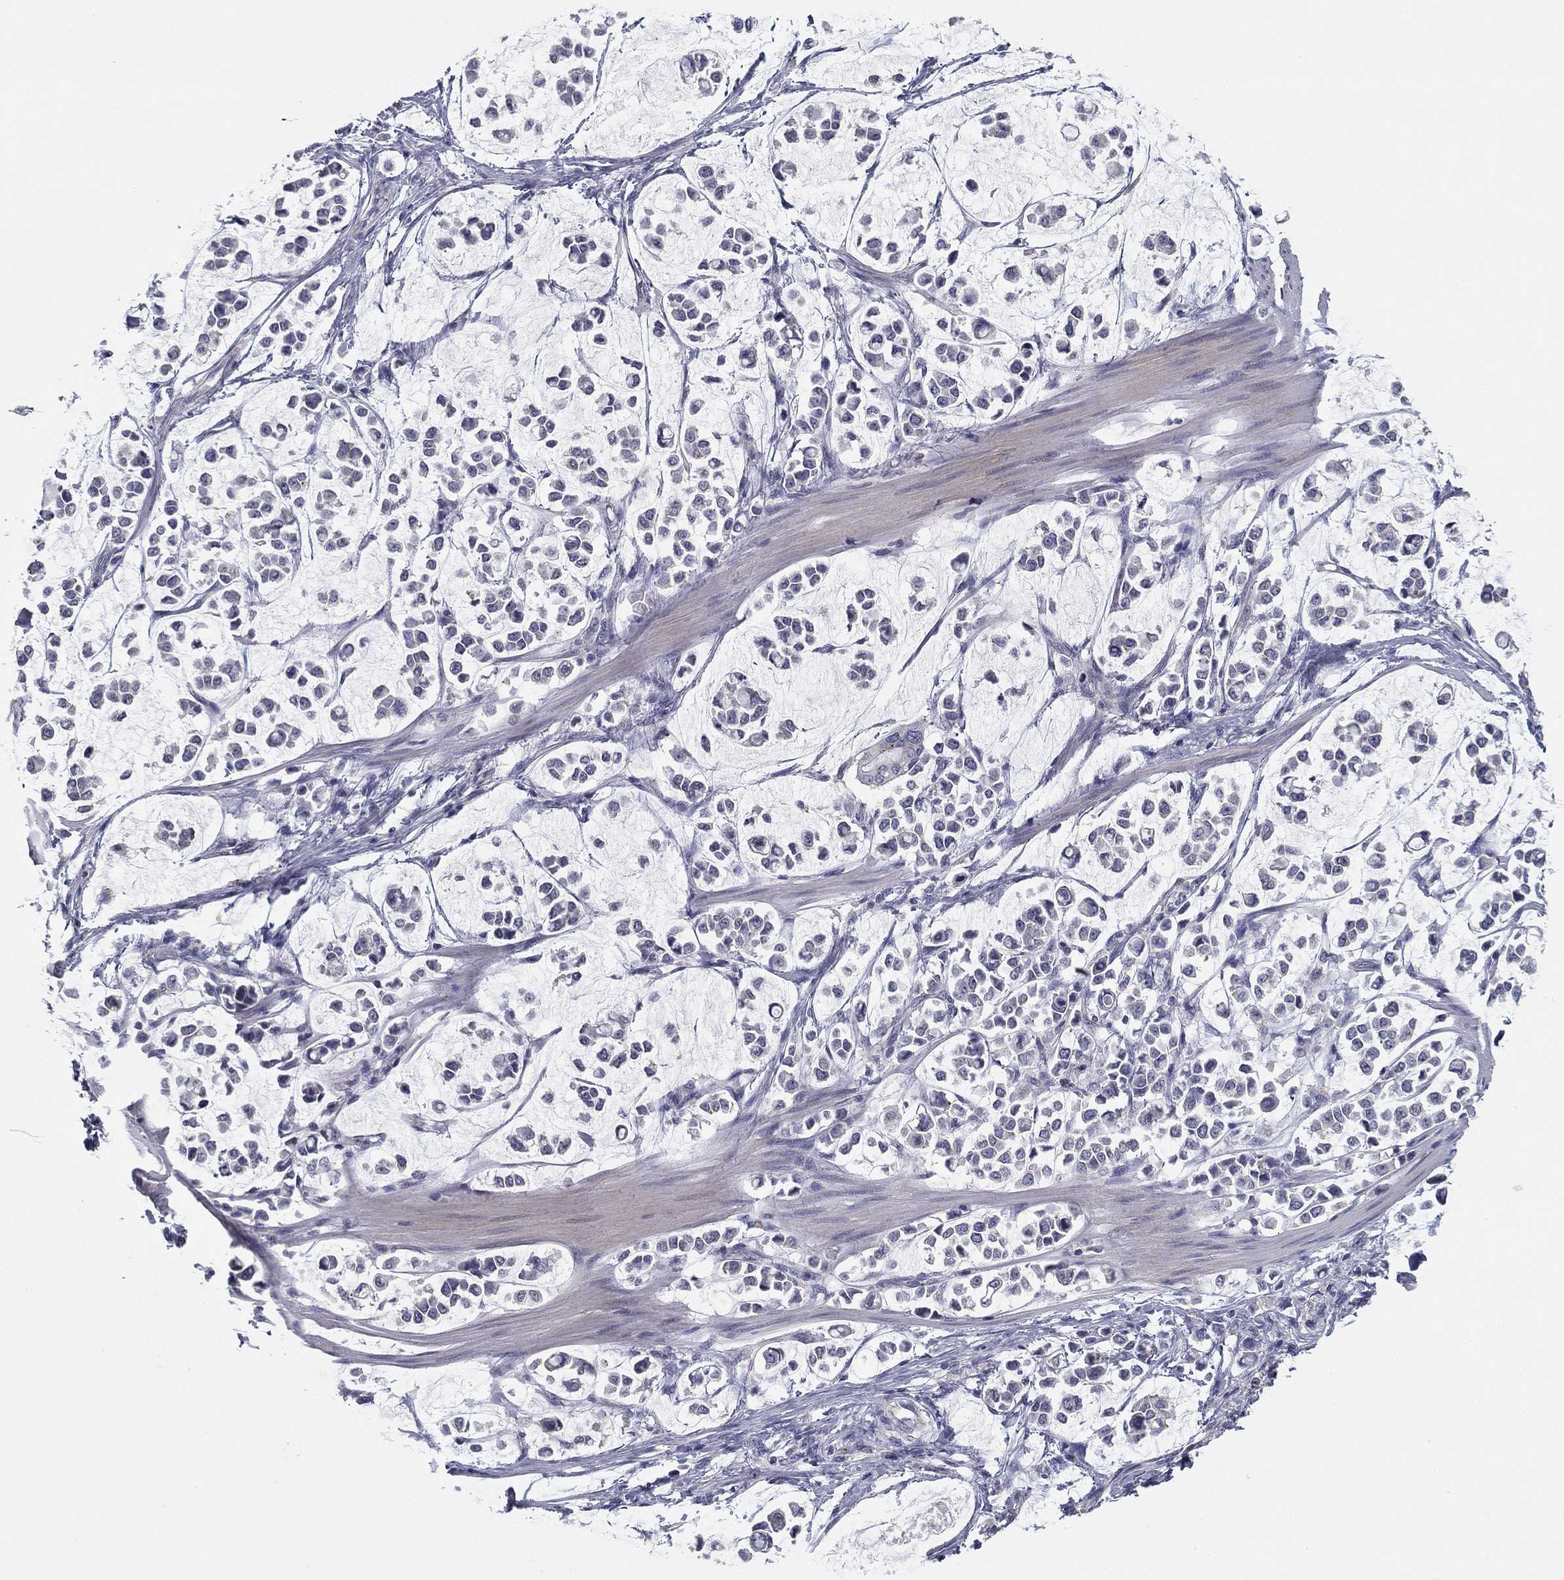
{"staining": {"intensity": "negative", "quantity": "none", "location": "none"}, "tissue": "stomach cancer", "cell_type": "Tumor cells", "image_type": "cancer", "snomed": [{"axis": "morphology", "description": "Adenocarcinoma, NOS"}, {"axis": "topography", "description": "Stomach"}], "caption": "Immunohistochemistry (IHC) photomicrograph of neoplastic tissue: stomach cancer stained with DAB (3,3'-diaminobenzidine) shows no significant protein expression in tumor cells. Brightfield microscopy of immunohistochemistry (IHC) stained with DAB (brown) and hematoxylin (blue), captured at high magnification.", "gene": "SEPTIN3", "patient": {"sex": "male", "age": 82}}